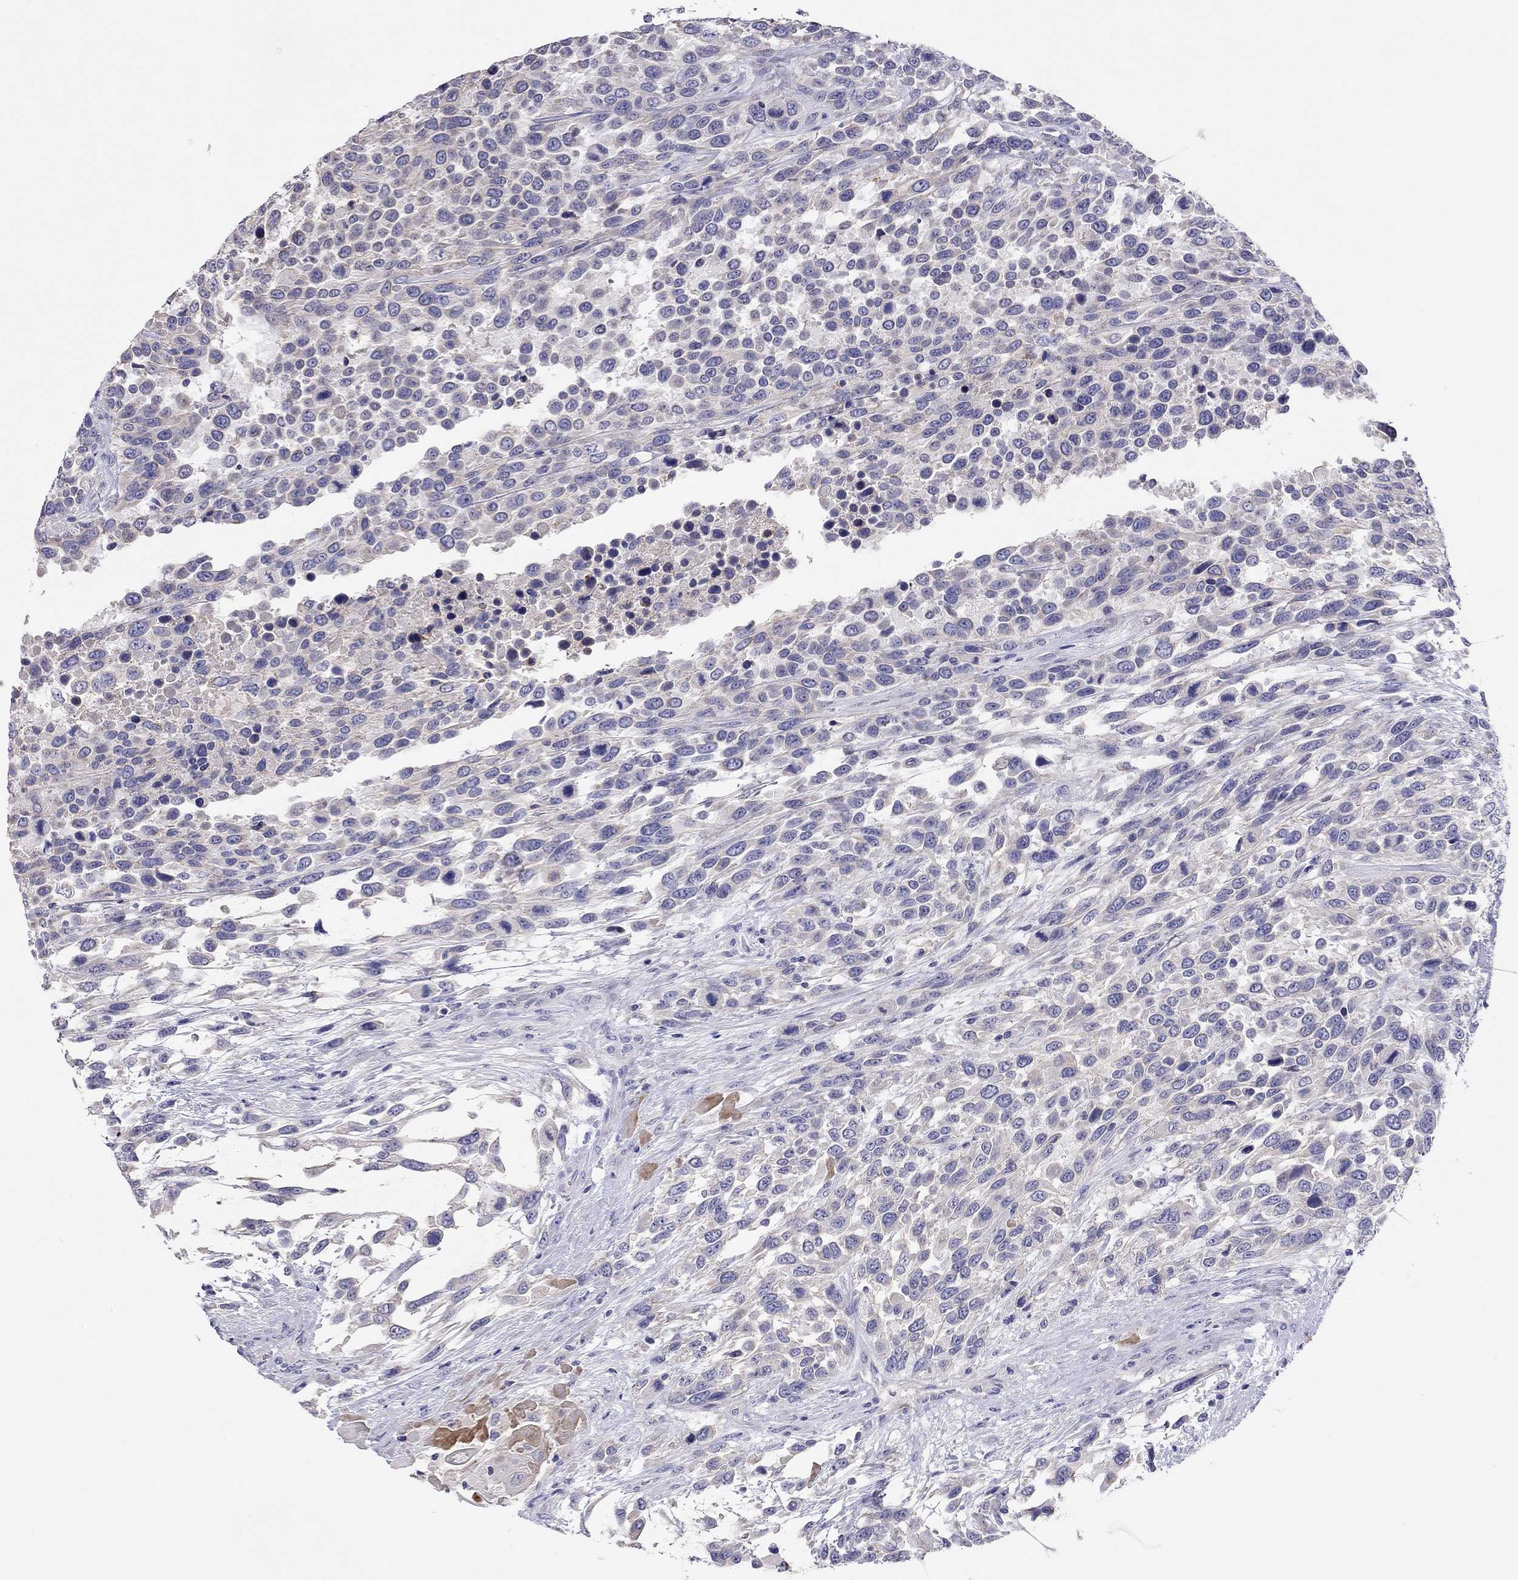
{"staining": {"intensity": "negative", "quantity": "none", "location": "none"}, "tissue": "urothelial cancer", "cell_type": "Tumor cells", "image_type": "cancer", "snomed": [{"axis": "morphology", "description": "Urothelial carcinoma, High grade"}, {"axis": "topography", "description": "Urinary bladder"}], "caption": "The micrograph shows no staining of tumor cells in urothelial cancer.", "gene": "CAPNS2", "patient": {"sex": "female", "age": 70}}